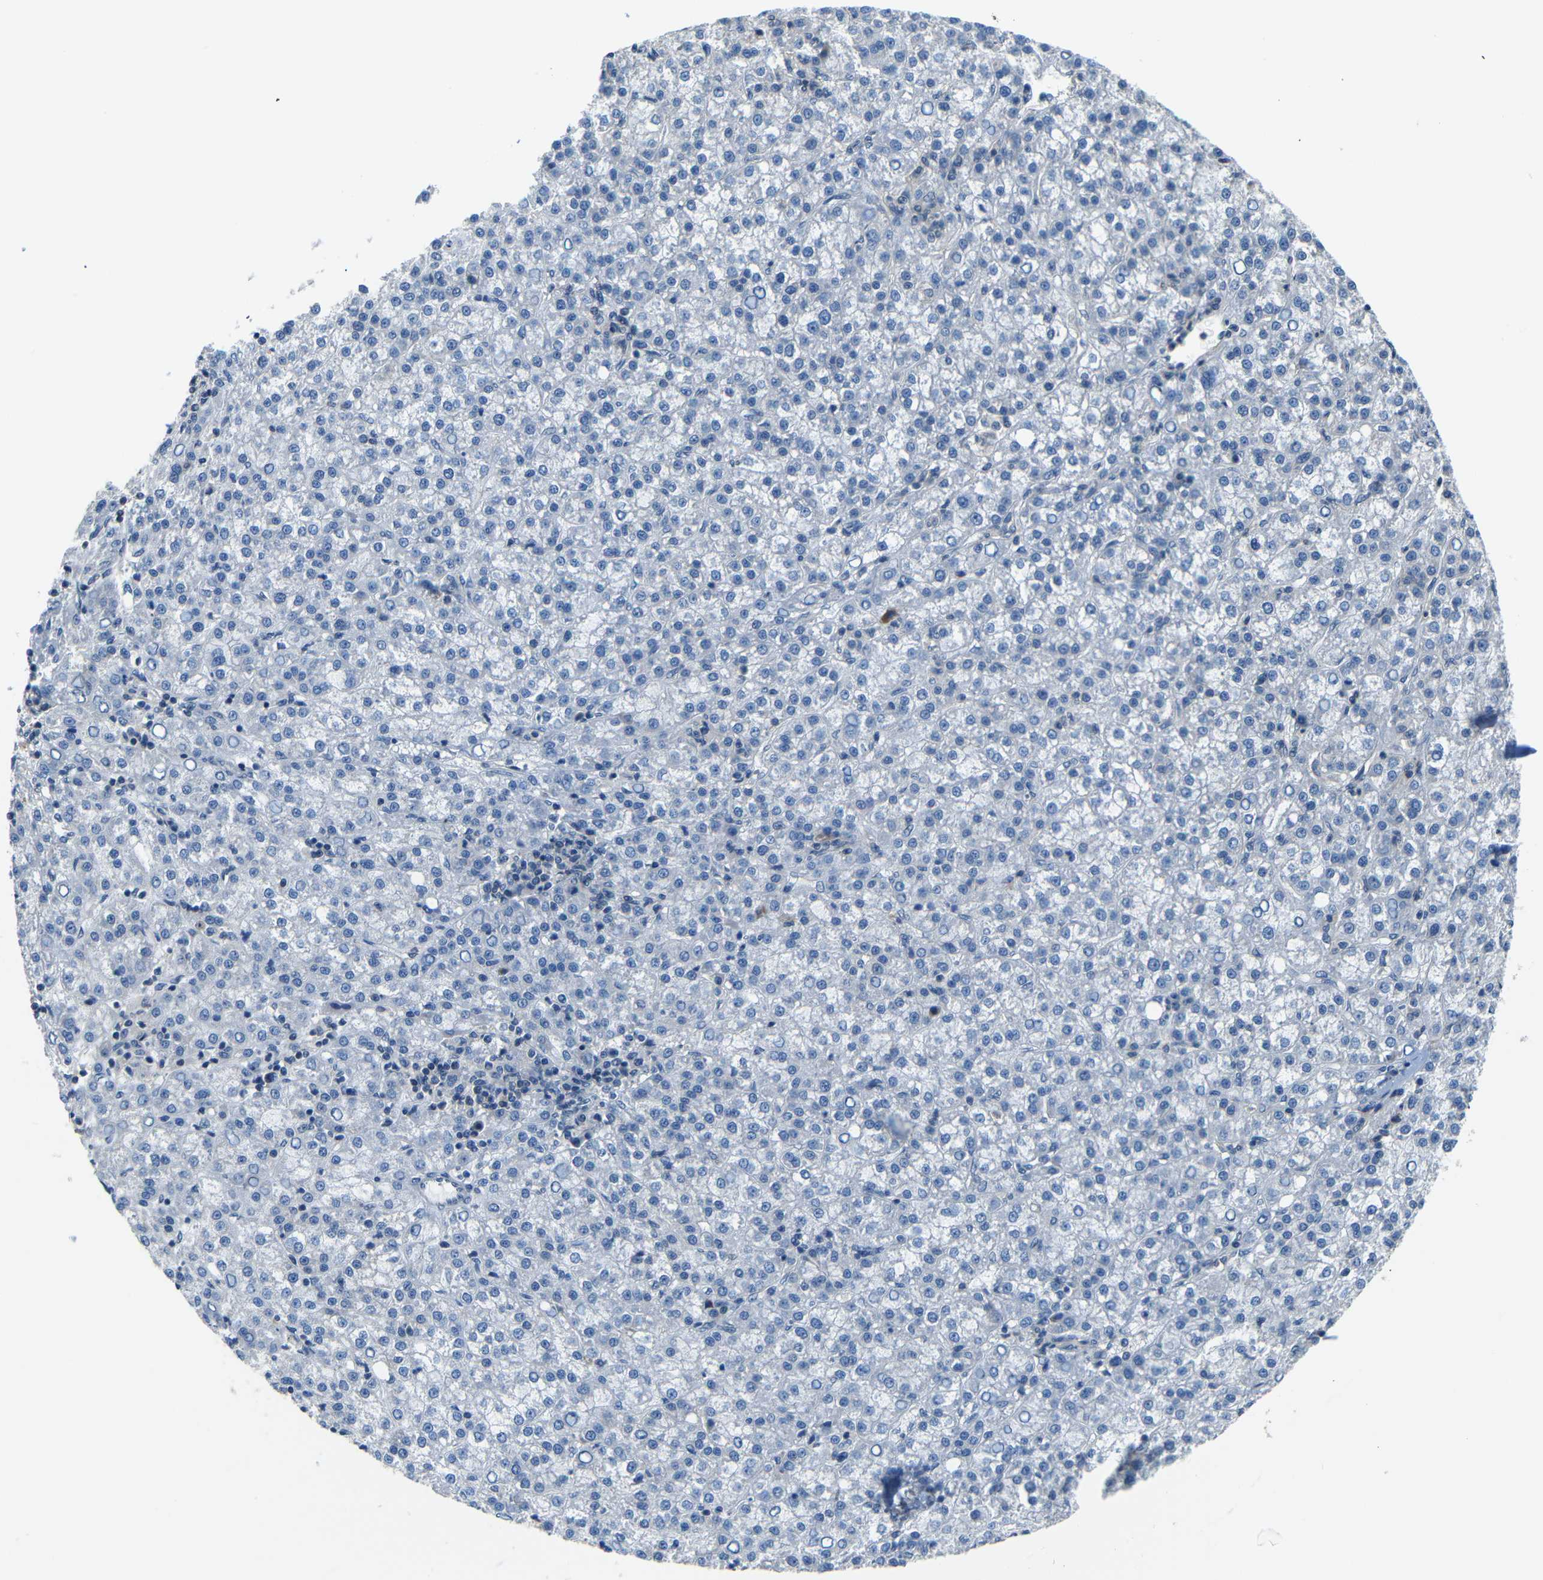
{"staining": {"intensity": "negative", "quantity": "none", "location": "none"}, "tissue": "liver cancer", "cell_type": "Tumor cells", "image_type": "cancer", "snomed": [{"axis": "morphology", "description": "Carcinoma, Hepatocellular, NOS"}, {"axis": "topography", "description": "Liver"}], "caption": "DAB (3,3'-diaminobenzidine) immunohistochemical staining of liver cancer reveals no significant positivity in tumor cells.", "gene": "SFN", "patient": {"sex": "female", "age": 58}}